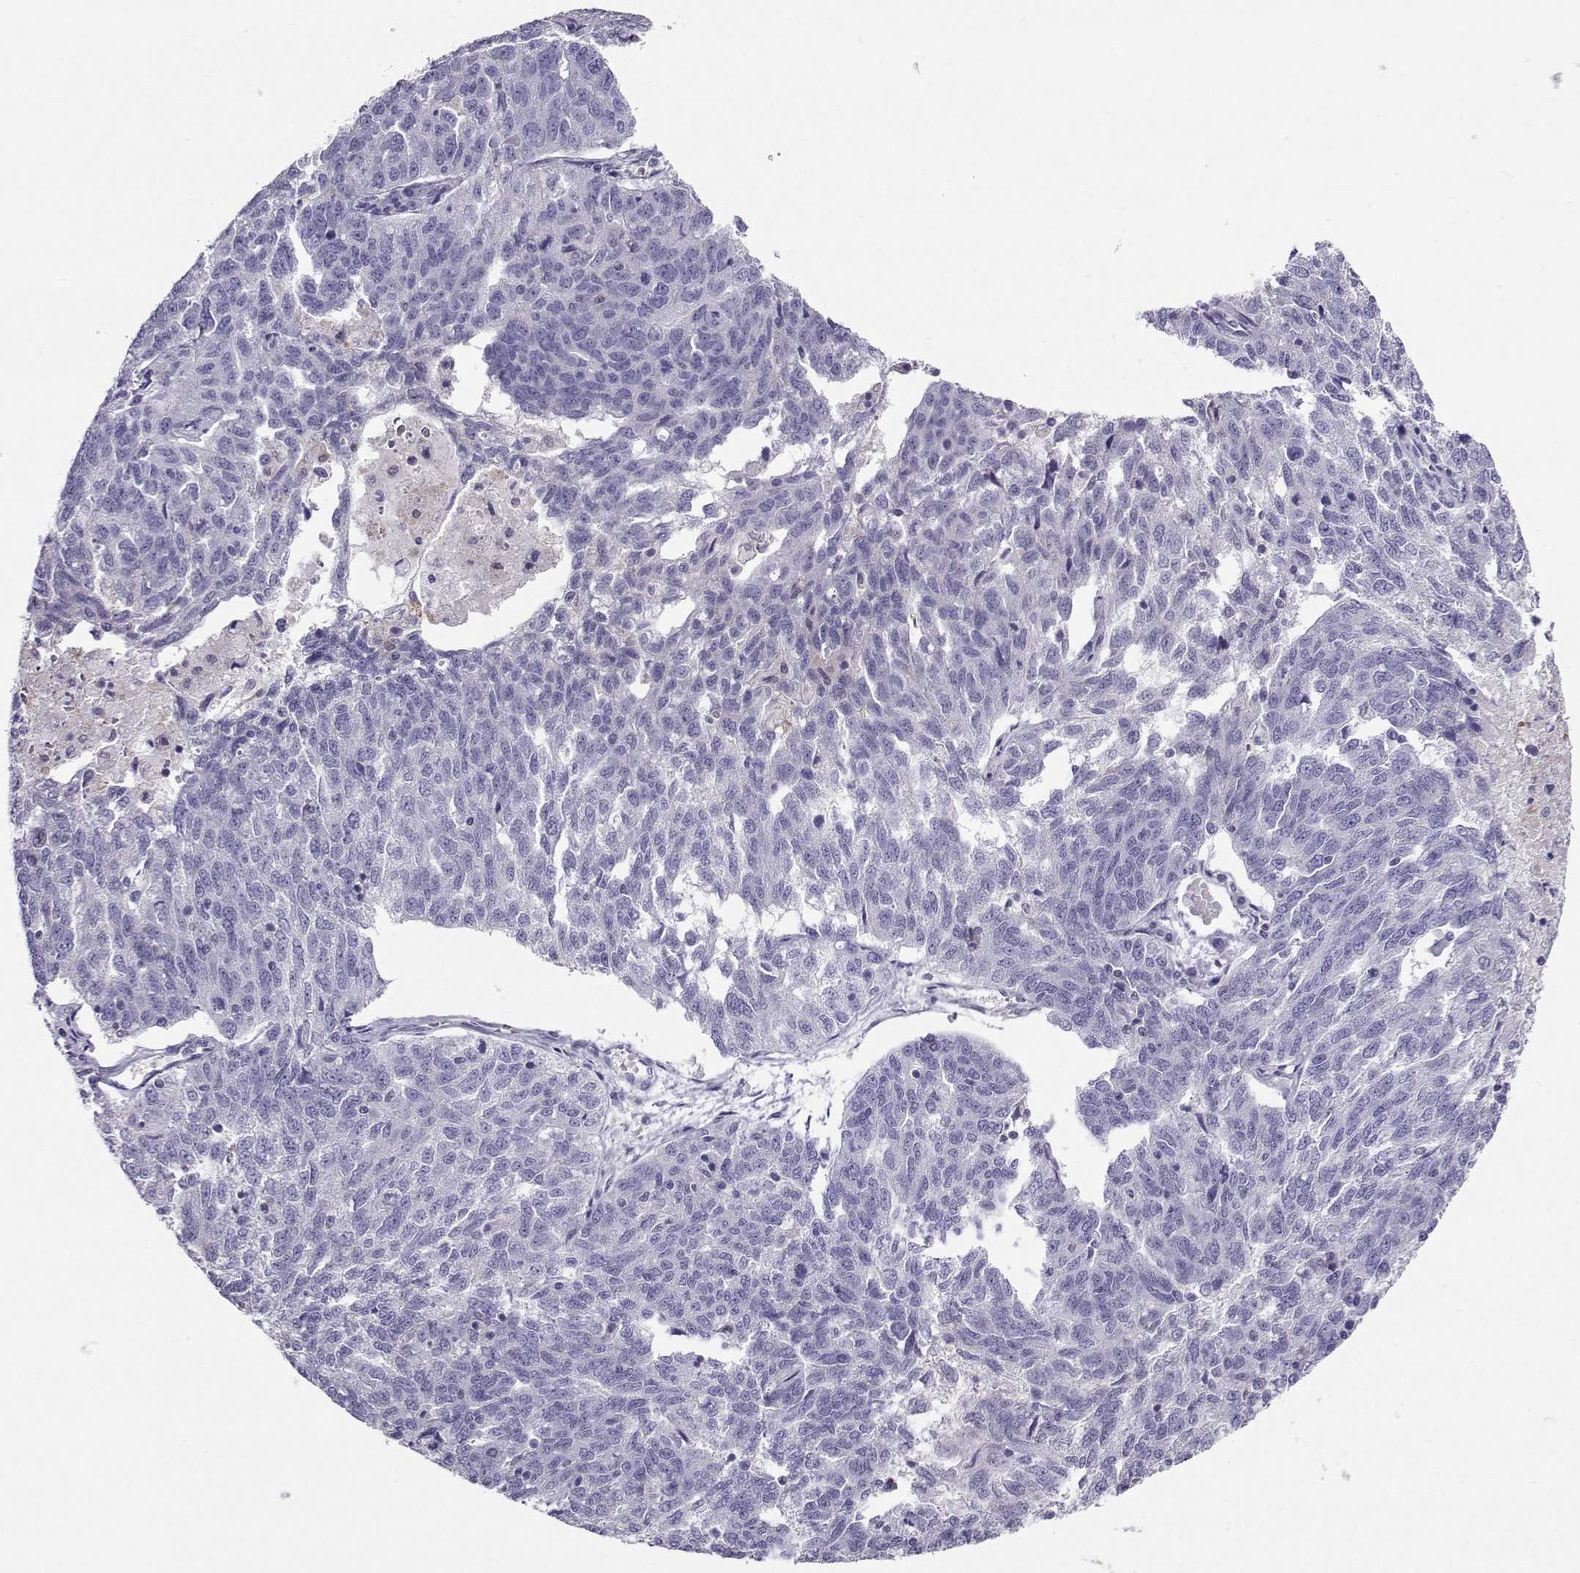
{"staining": {"intensity": "negative", "quantity": "none", "location": "none"}, "tissue": "ovarian cancer", "cell_type": "Tumor cells", "image_type": "cancer", "snomed": [{"axis": "morphology", "description": "Cystadenocarcinoma, serous, NOS"}, {"axis": "topography", "description": "Ovary"}], "caption": "Immunohistochemical staining of human serous cystadenocarcinoma (ovarian) exhibits no significant expression in tumor cells.", "gene": "PGK1", "patient": {"sex": "female", "age": 71}}